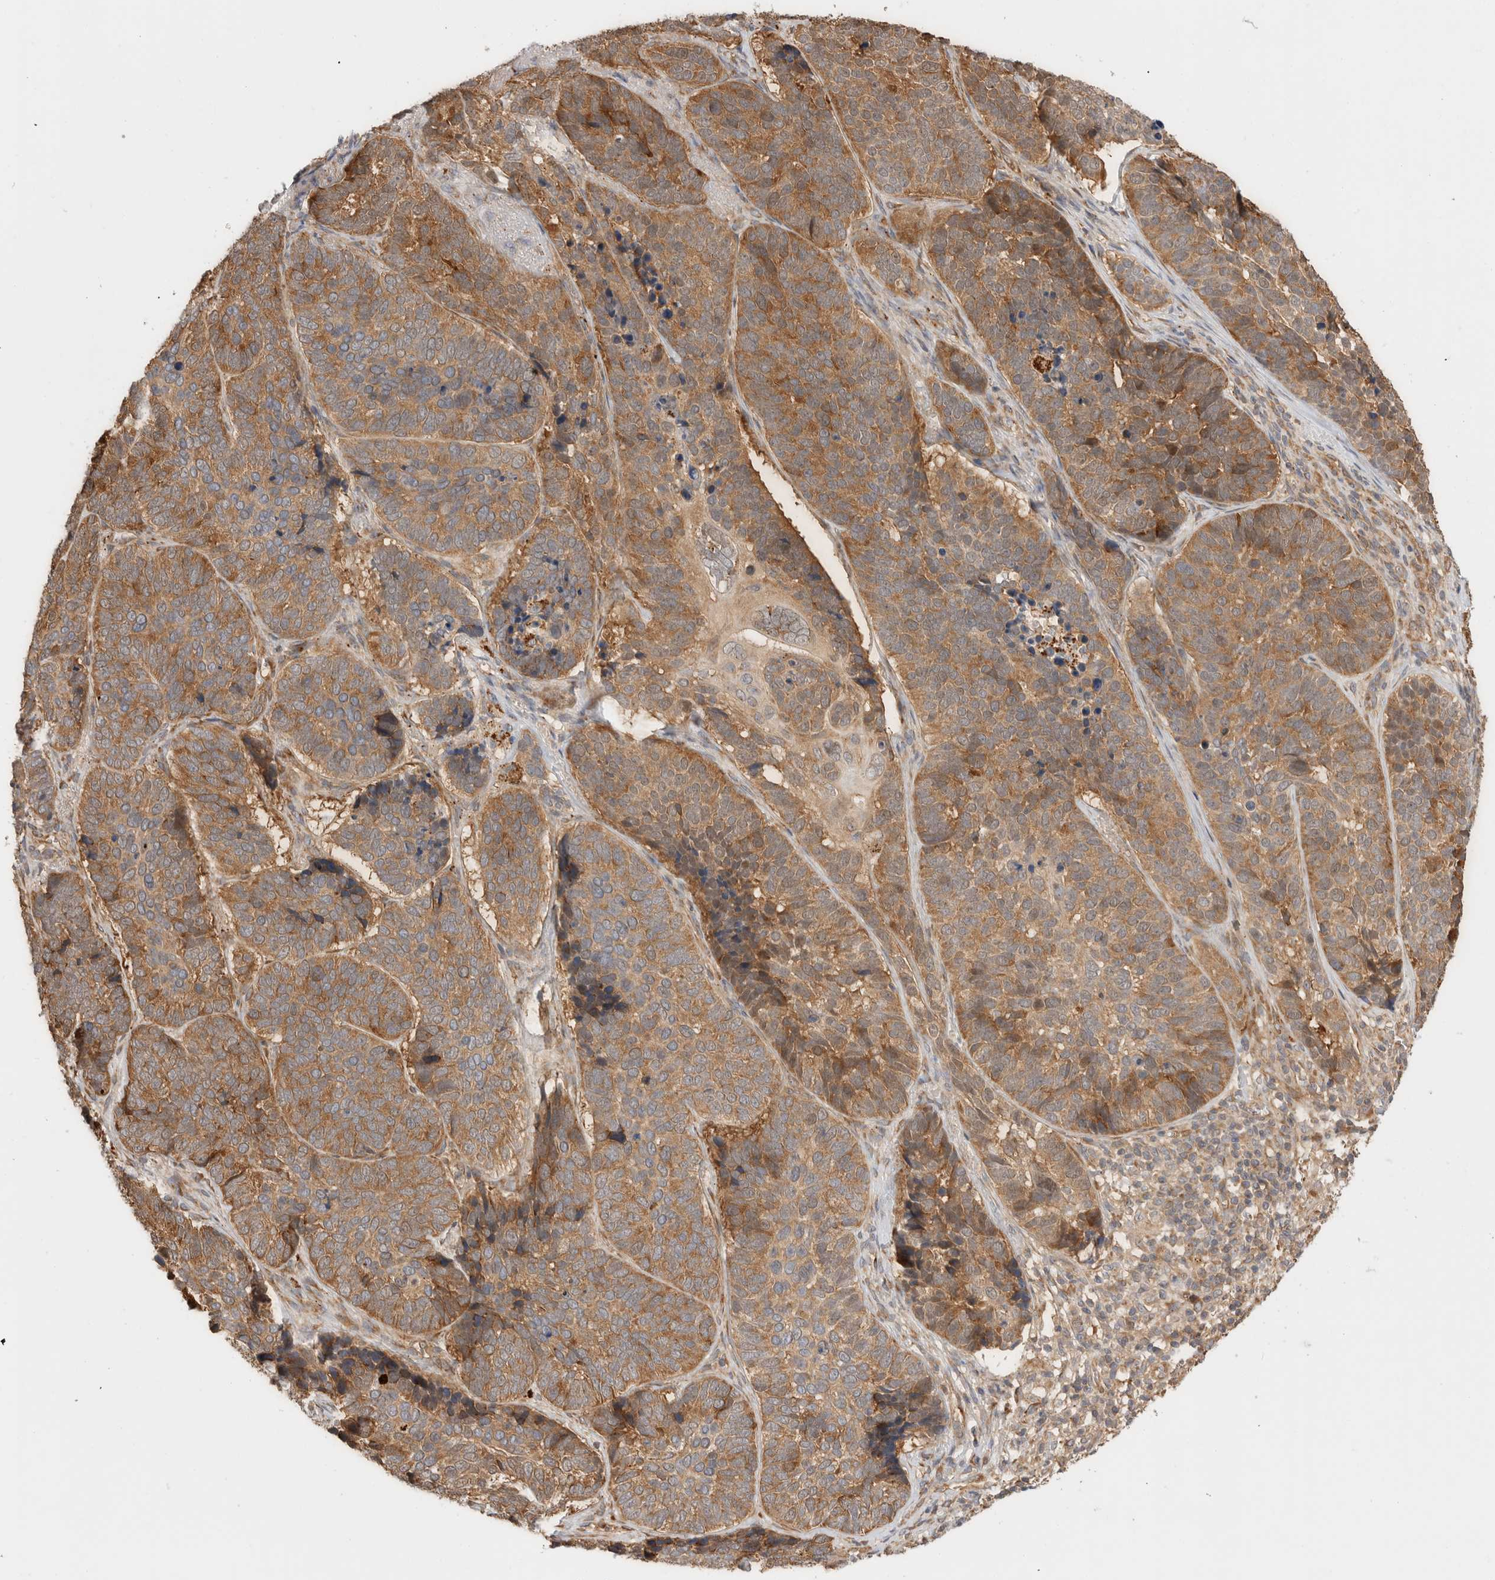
{"staining": {"intensity": "moderate", "quantity": ">75%", "location": "cytoplasmic/membranous"}, "tissue": "skin cancer", "cell_type": "Tumor cells", "image_type": "cancer", "snomed": [{"axis": "morphology", "description": "Basal cell carcinoma"}, {"axis": "topography", "description": "Skin"}], "caption": "Human skin cancer (basal cell carcinoma) stained with a protein marker shows moderate staining in tumor cells.", "gene": "ACTL9", "patient": {"sex": "male", "age": 62}}